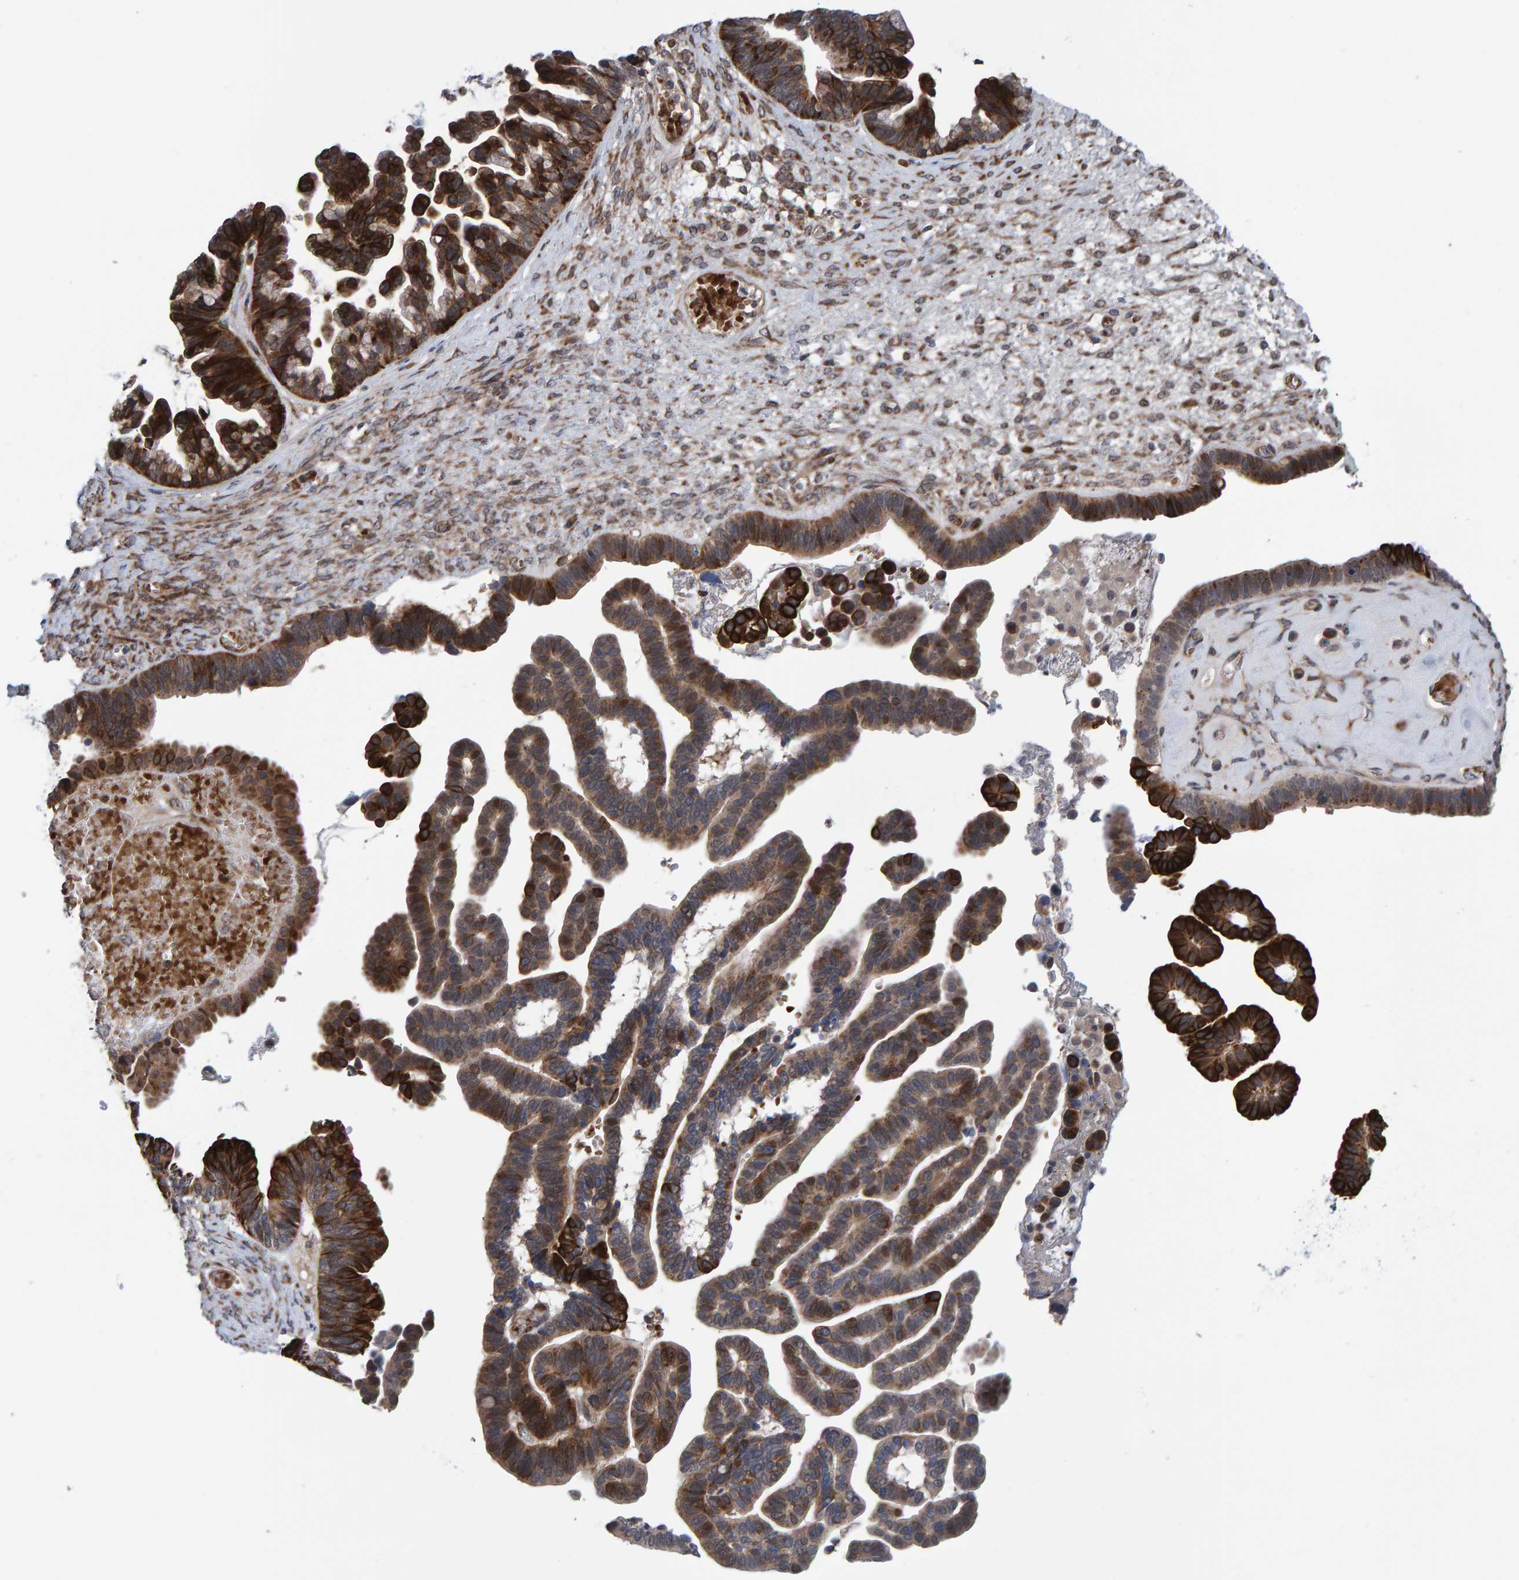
{"staining": {"intensity": "strong", "quantity": ">75%", "location": "cytoplasmic/membranous"}, "tissue": "ovarian cancer", "cell_type": "Tumor cells", "image_type": "cancer", "snomed": [{"axis": "morphology", "description": "Cystadenocarcinoma, serous, NOS"}, {"axis": "topography", "description": "Ovary"}], "caption": "The image displays staining of ovarian serous cystadenocarcinoma, revealing strong cytoplasmic/membranous protein positivity (brown color) within tumor cells. The staining was performed using DAB (3,3'-diaminobenzidine) to visualize the protein expression in brown, while the nuclei were stained in blue with hematoxylin (Magnification: 20x).", "gene": "MFSD6L", "patient": {"sex": "female", "age": 56}}